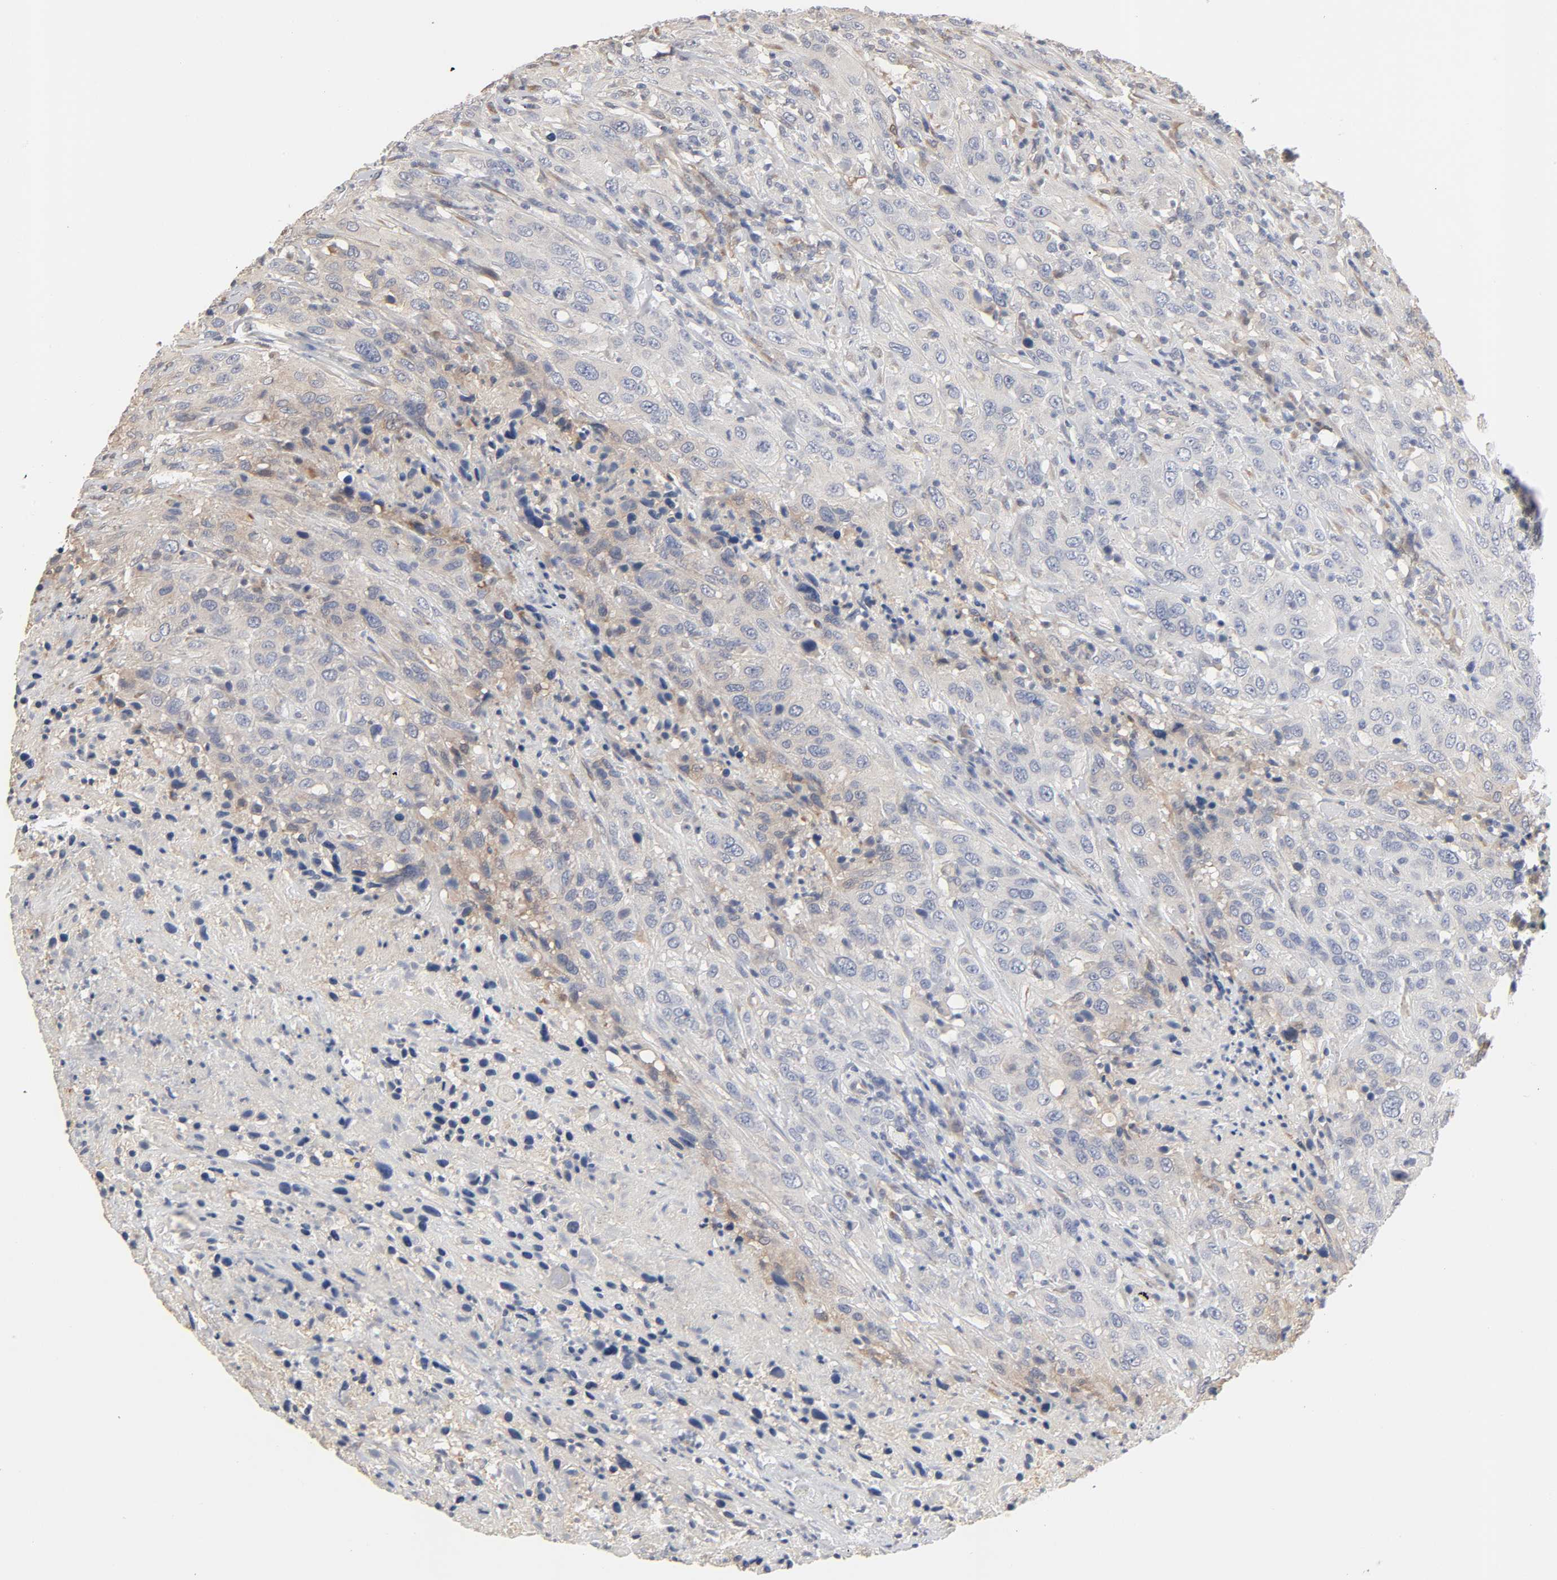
{"staining": {"intensity": "negative", "quantity": "none", "location": "none"}, "tissue": "urothelial cancer", "cell_type": "Tumor cells", "image_type": "cancer", "snomed": [{"axis": "morphology", "description": "Urothelial carcinoma, High grade"}, {"axis": "topography", "description": "Urinary bladder"}], "caption": "Photomicrograph shows no significant protein expression in tumor cells of urothelial cancer.", "gene": "NDRG2", "patient": {"sex": "male", "age": 61}}